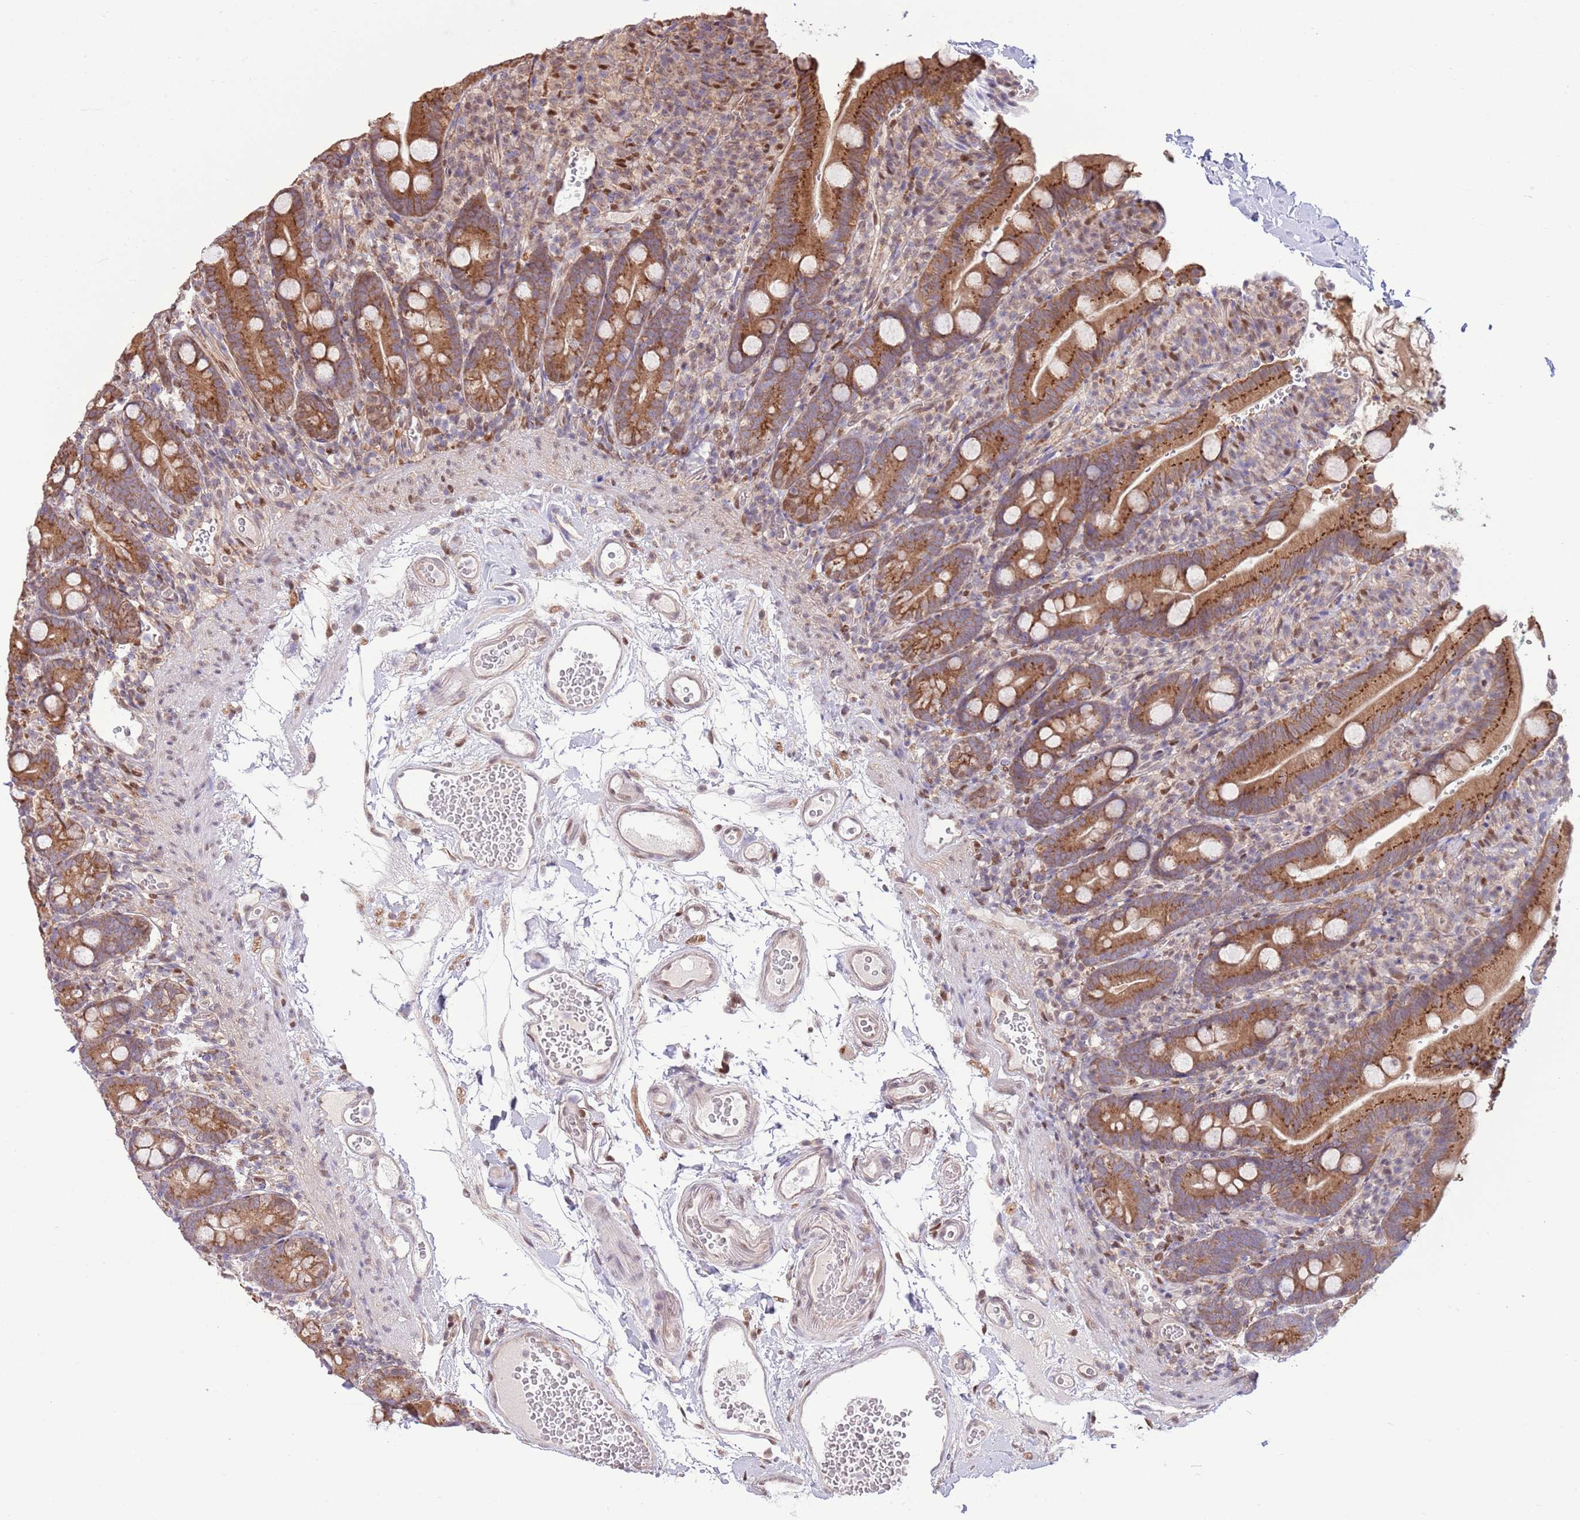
{"staining": {"intensity": "strong", "quantity": ">75%", "location": "cytoplasmic/membranous"}, "tissue": "duodenum", "cell_type": "Glandular cells", "image_type": "normal", "snomed": [{"axis": "morphology", "description": "Normal tissue, NOS"}, {"axis": "topography", "description": "Duodenum"}], "caption": "Immunohistochemical staining of unremarkable duodenum shows strong cytoplasmic/membranous protein expression in about >75% of glandular cells. The staining is performed using DAB (3,3'-diaminobenzidine) brown chromogen to label protein expression. The nuclei are counter-stained blue using hematoxylin.", "gene": "ARL2BP", "patient": {"sex": "female", "age": 67}}